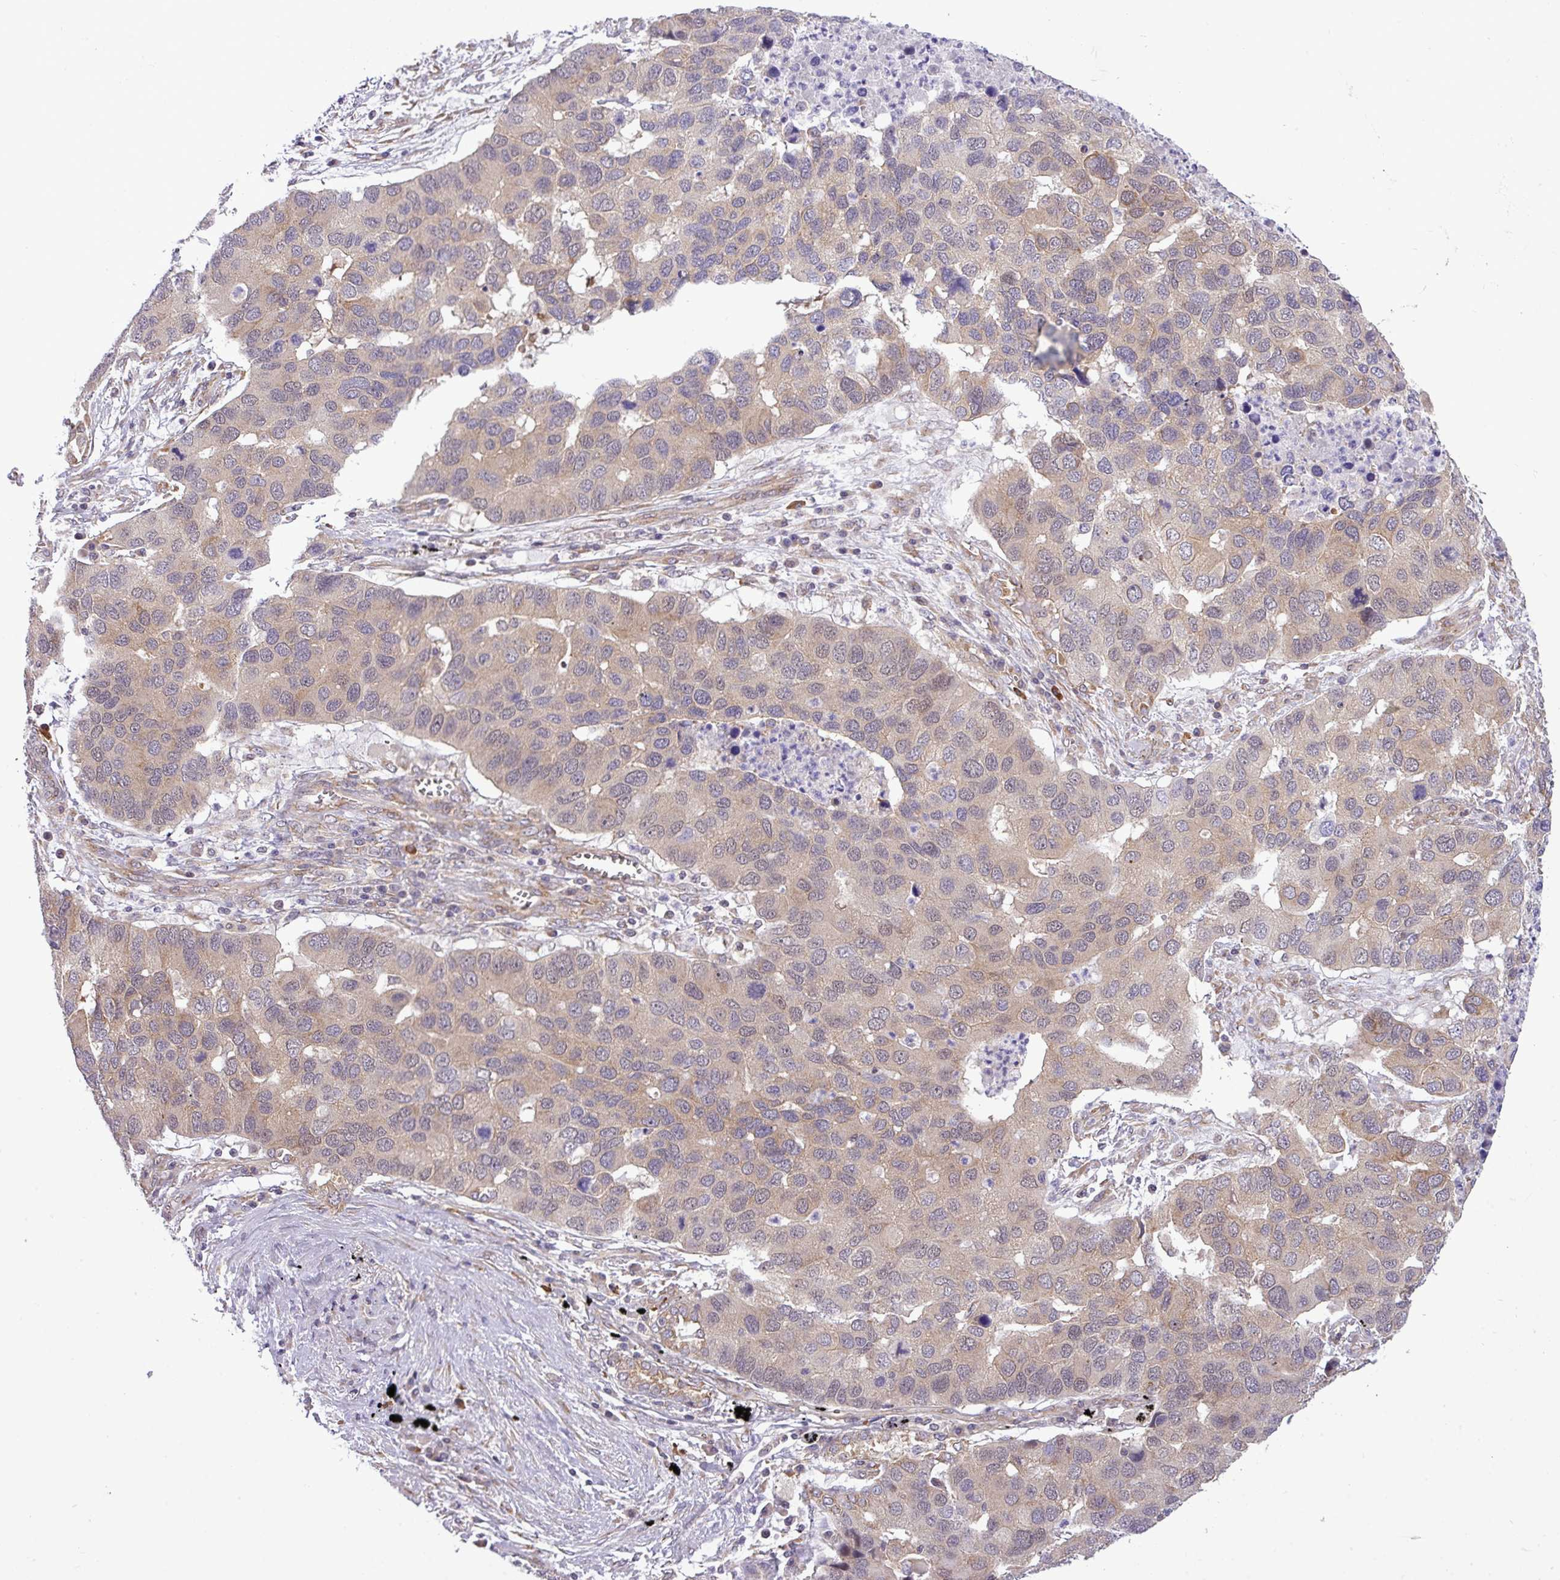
{"staining": {"intensity": "moderate", "quantity": "25%-75%", "location": "cytoplasmic/membranous"}, "tissue": "lung cancer", "cell_type": "Tumor cells", "image_type": "cancer", "snomed": [{"axis": "morphology", "description": "Aneuploidy"}, {"axis": "morphology", "description": "Adenocarcinoma, NOS"}, {"axis": "topography", "description": "Lymph node"}, {"axis": "topography", "description": "Lung"}], "caption": "This histopathology image shows adenocarcinoma (lung) stained with immunohistochemistry to label a protein in brown. The cytoplasmic/membranous of tumor cells show moderate positivity for the protein. Nuclei are counter-stained blue.", "gene": "FAM222B", "patient": {"sex": "female", "age": 74}}